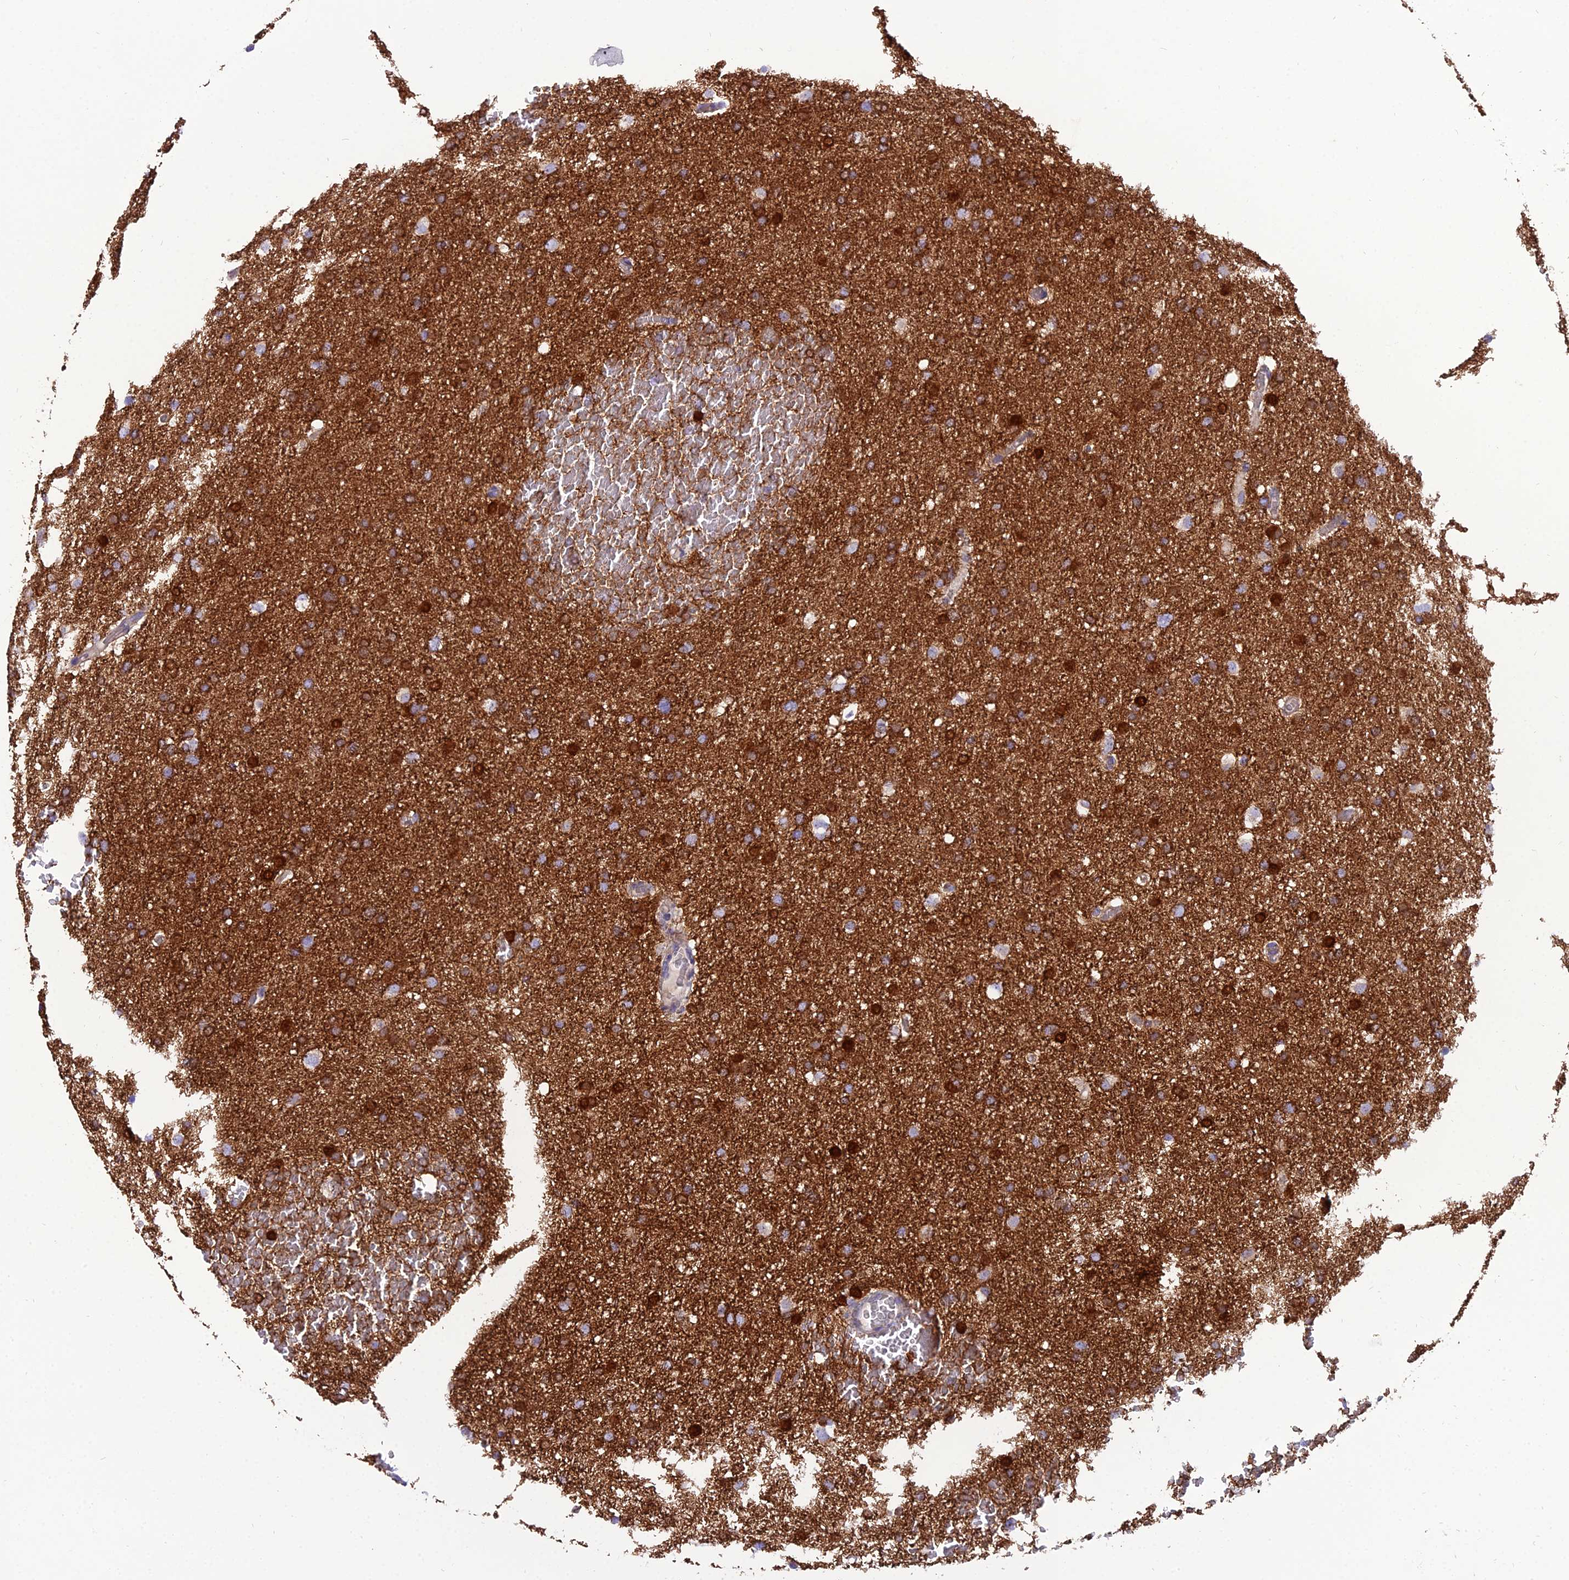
{"staining": {"intensity": "strong", "quantity": "<25%", "location": "cytoplasmic/membranous"}, "tissue": "glioma", "cell_type": "Tumor cells", "image_type": "cancer", "snomed": [{"axis": "morphology", "description": "Glioma, malignant, High grade"}, {"axis": "topography", "description": "Cerebral cortex"}], "caption": "Malignant high-grade glioma was stained to show a protein in brown. There is medium levels of strong cytoplasmic/membranous staining in about <25% of tumor cells. (DAB IHC, brown staining for protein, blue staining for nuclei).", "gene": "GPD1", "patient": {"sex": "female", "age": 36}}